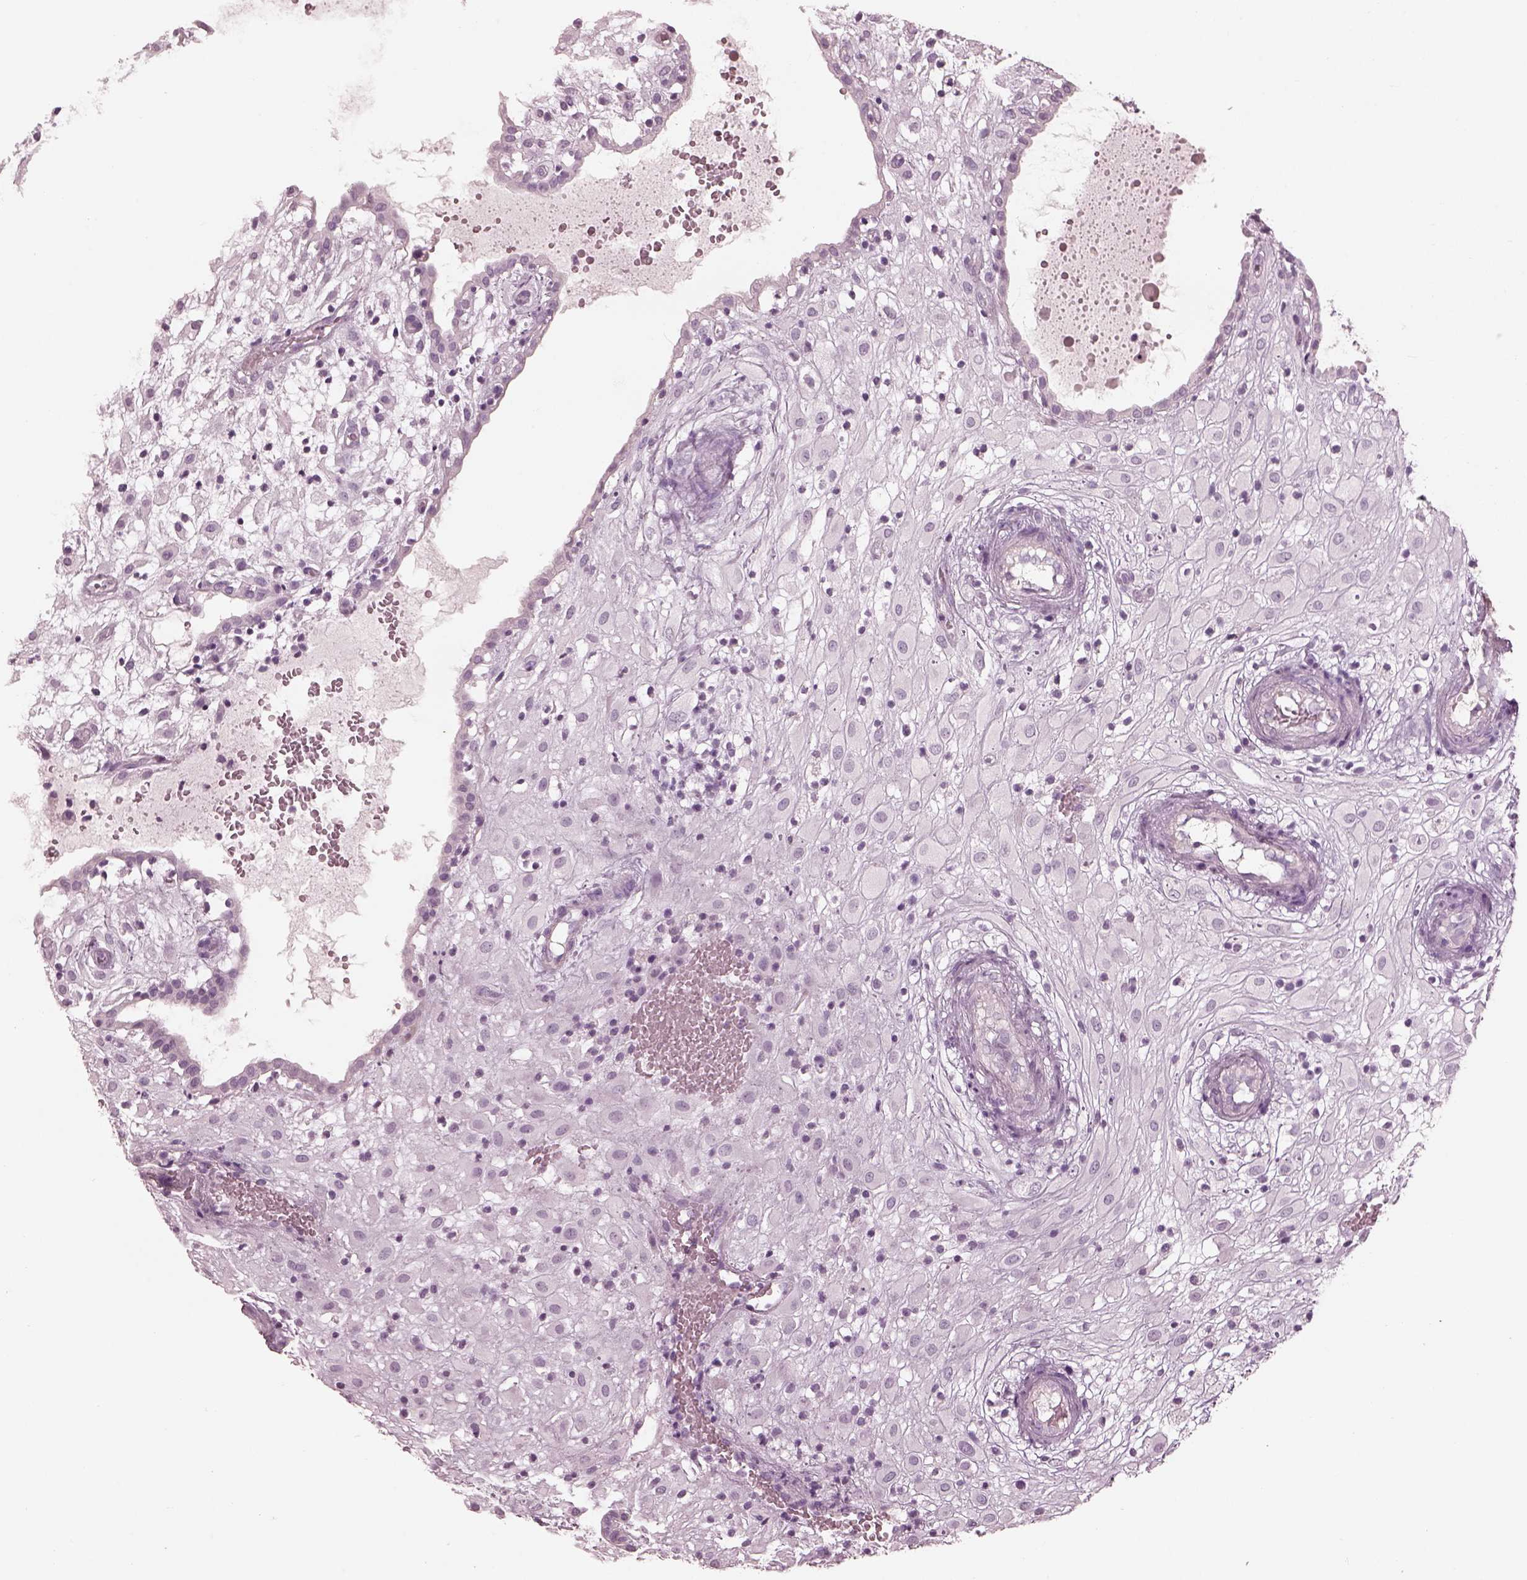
{"staining": {"intensity": "negative", "quantity": "none", "location": "none"}, "tissue": "placenta", "cell_type": "Decidual cells", "image_type": "normal", "snomed": [{"axis": "morphology", "description": "Normal tissue, NOS"}, {"axis": "topography", "description": "Placenta"}], "caption": "Immunohistochemistry histopathology image of normal human placenta stained for a protein (brown), which demonstrates no expression in decidual cells. Nuclei are stained in blue.", "gene": "RSPH9", "patient": {"sex": "female", "age": 24}}